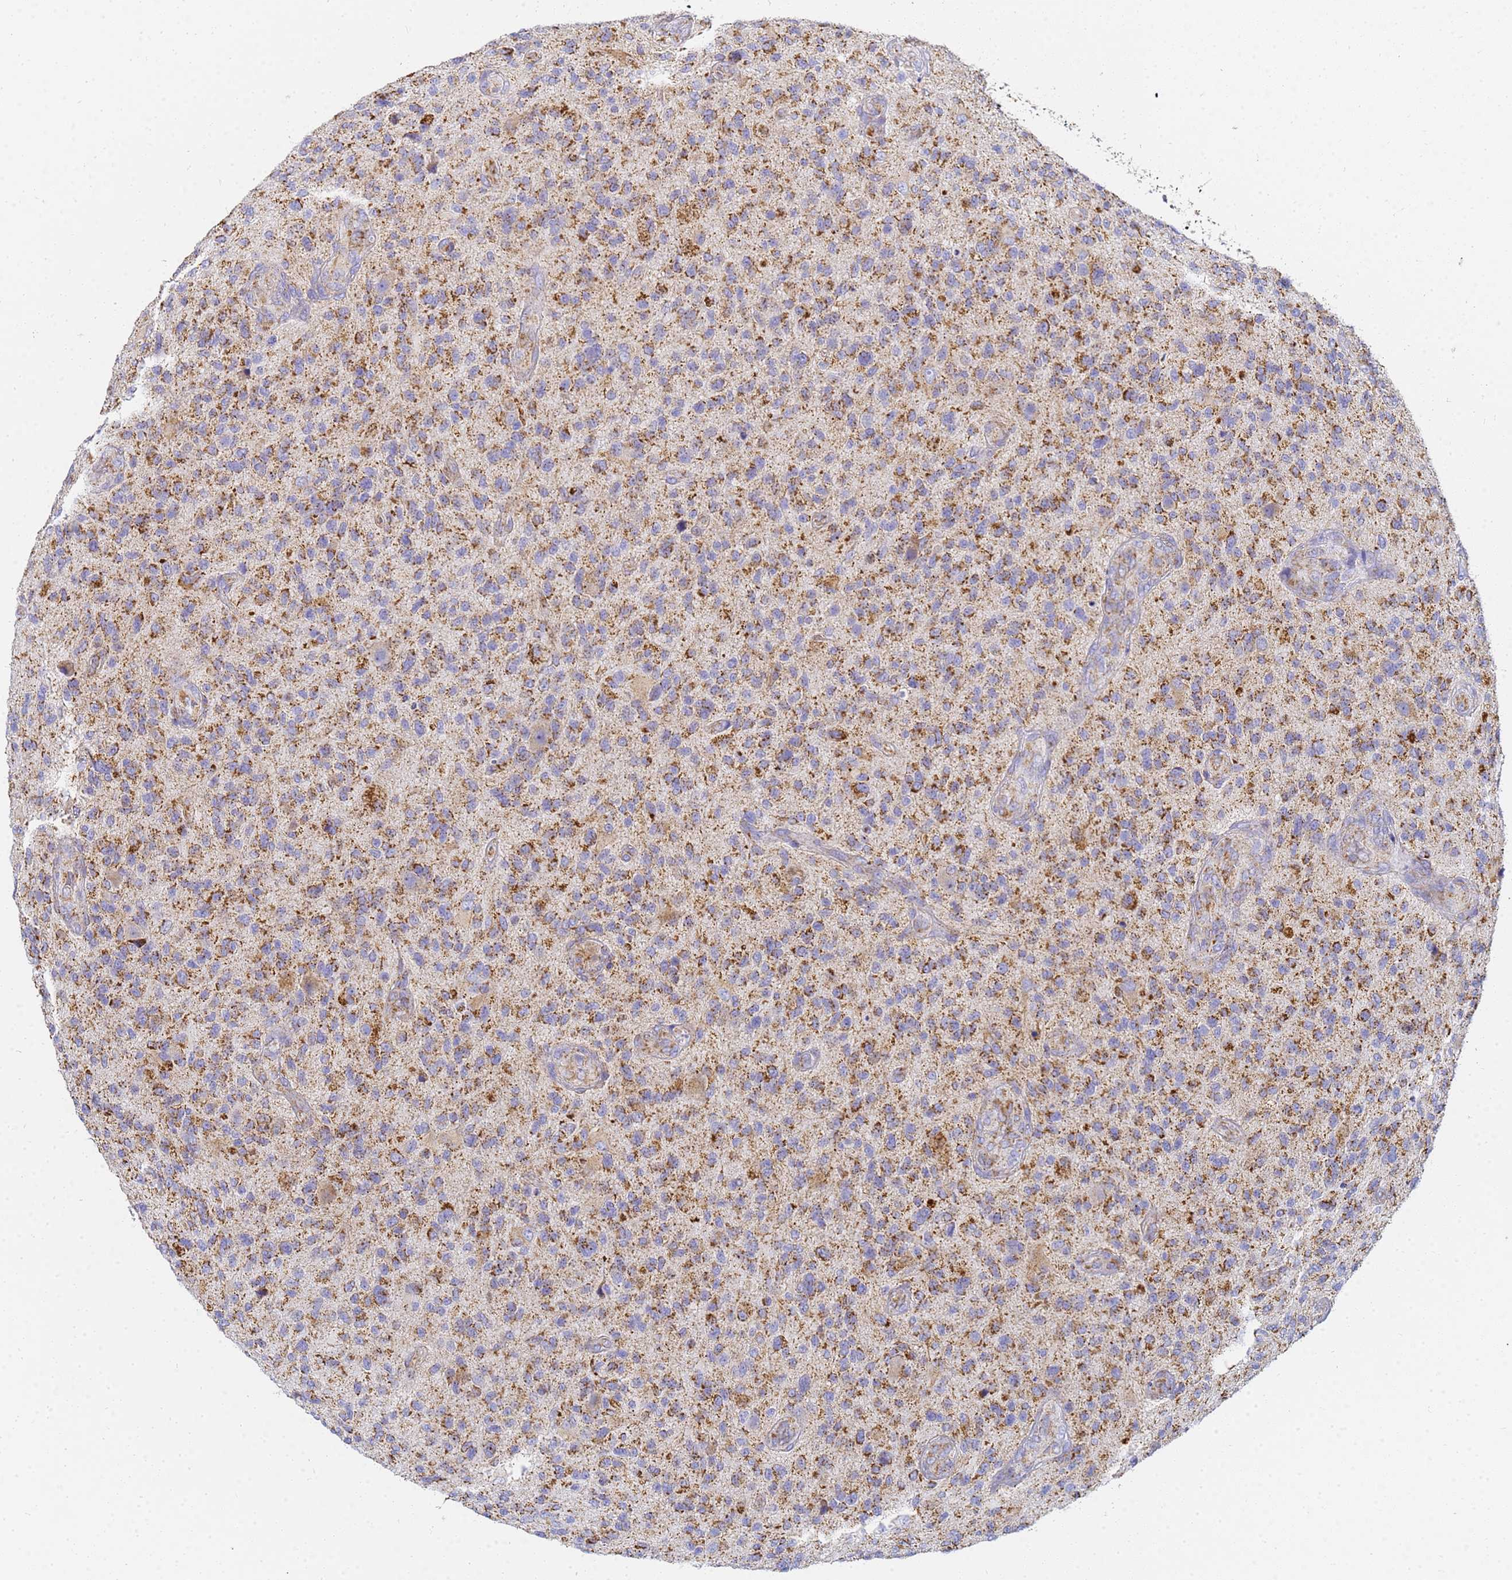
{"staining": {"intensity": "strong", "quantity": "25%-75%", "location": "cytoplasmic/membranous"}, "tissue": "glioma", "cell_type": "Tumor cells", "image_type": "cancer", "snomed": [{"axis": "morphology", "description": "Glioma, malignant, High grade"}, {"axis": "topography", "description": "Brain"}], "caption": "A brown stain highlights strong cytoplasmic/membranous expression of a protein in glioma tumor cells.", "gene": "CNIH4", "patient": {"sex": "male", "age": 47}}